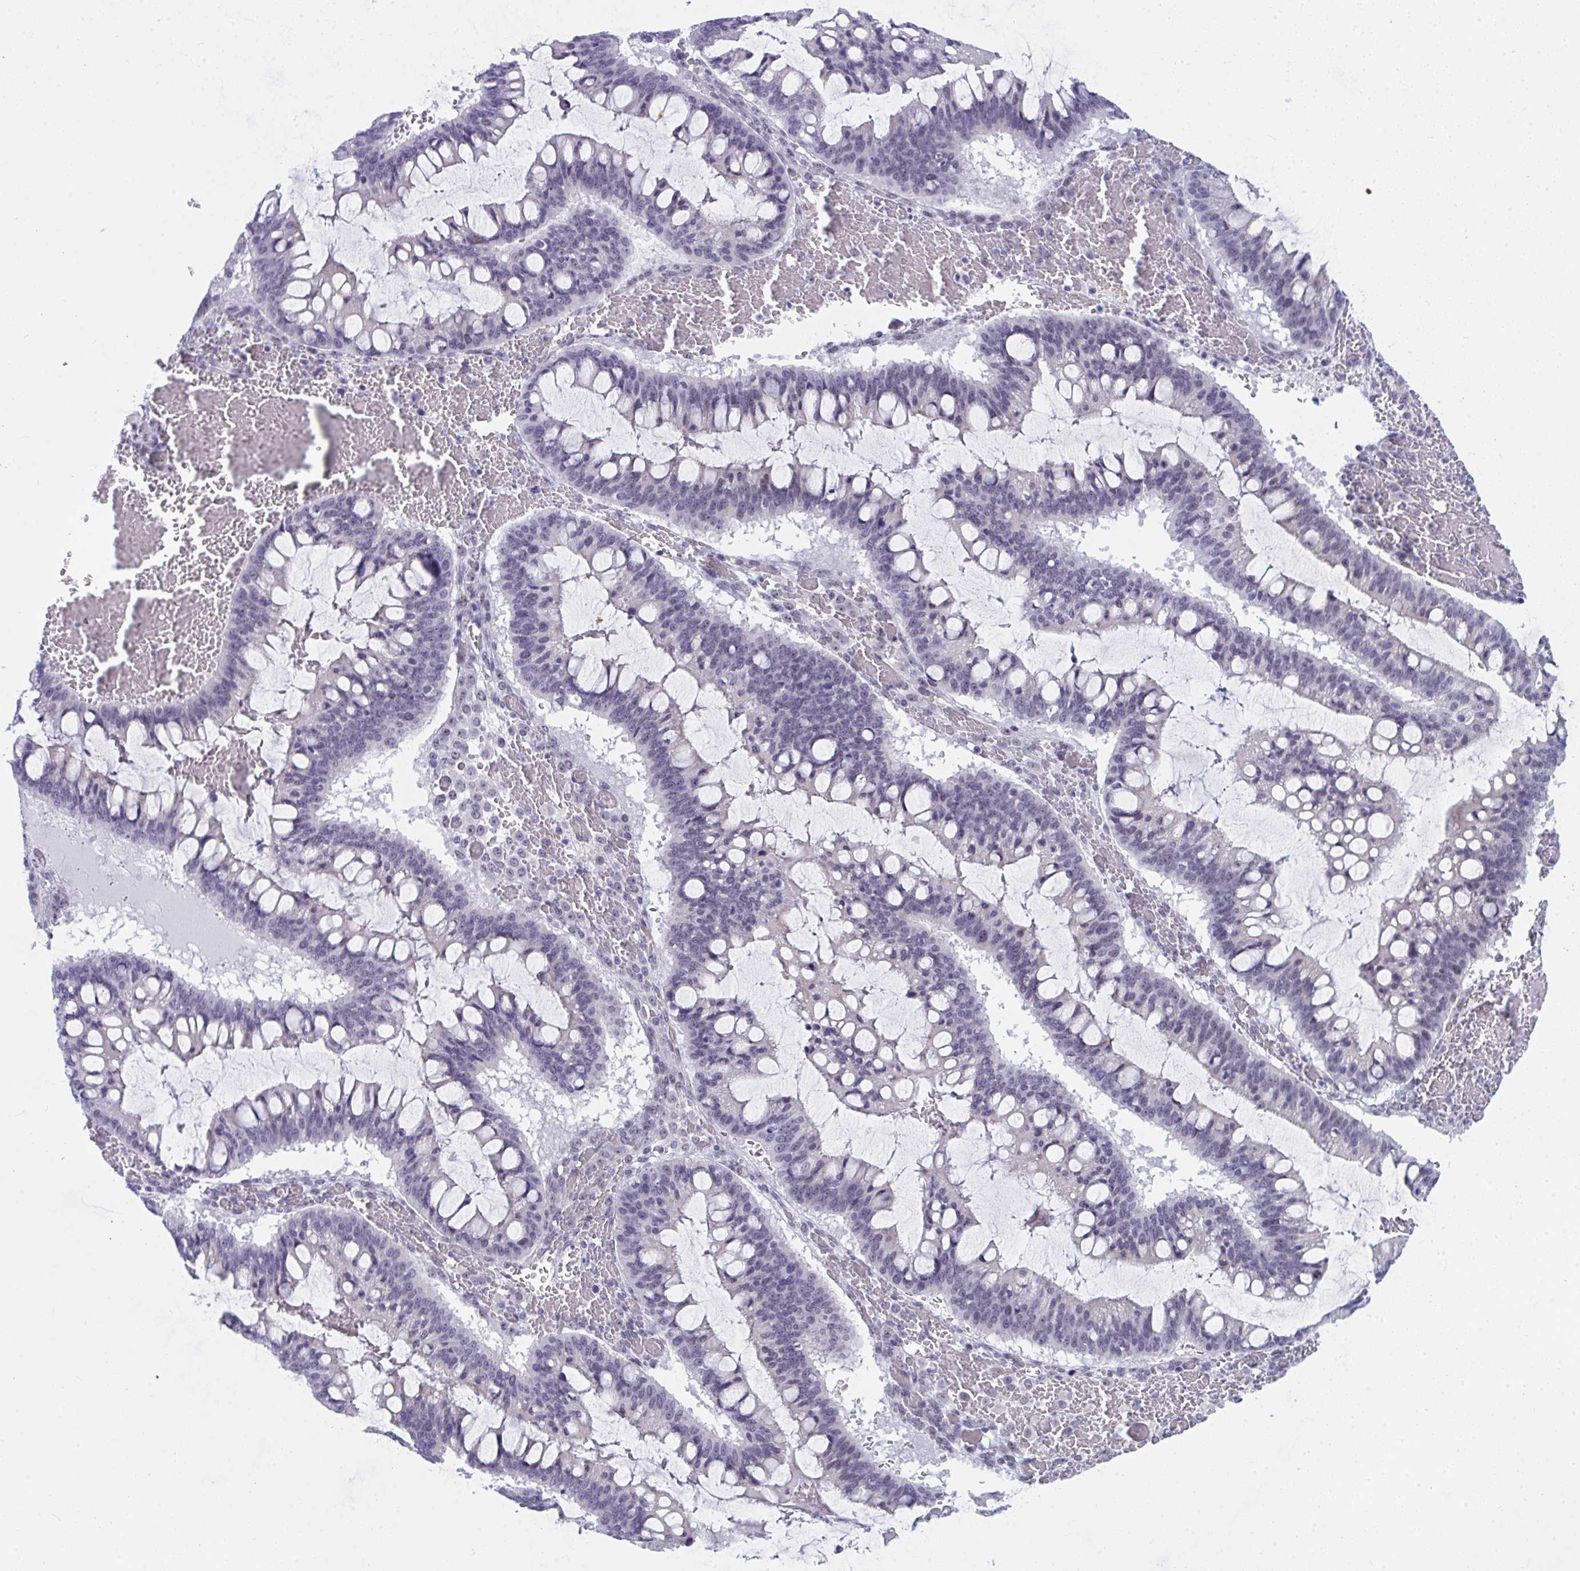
{"staining": {"intensity": "negative", "quantity": "none", "location": "none"}, "tissue": "ovarian cancer", "cell_type": "Tumor cells", "image_type": "cancer", "snomed": [{"axis": "morphology", "description": "Cystadenocarcinoma, mucinous, NOS"}, {"axis": "topography", "description": "Ovary"}], "caption": "Photomicrograph shows no significant protein expression in tumor cells of ovarian cancer (mucinous cystadenocarcinoma).", "gene": "CDK13", "patient": {"sex": "female", "age": 73}}